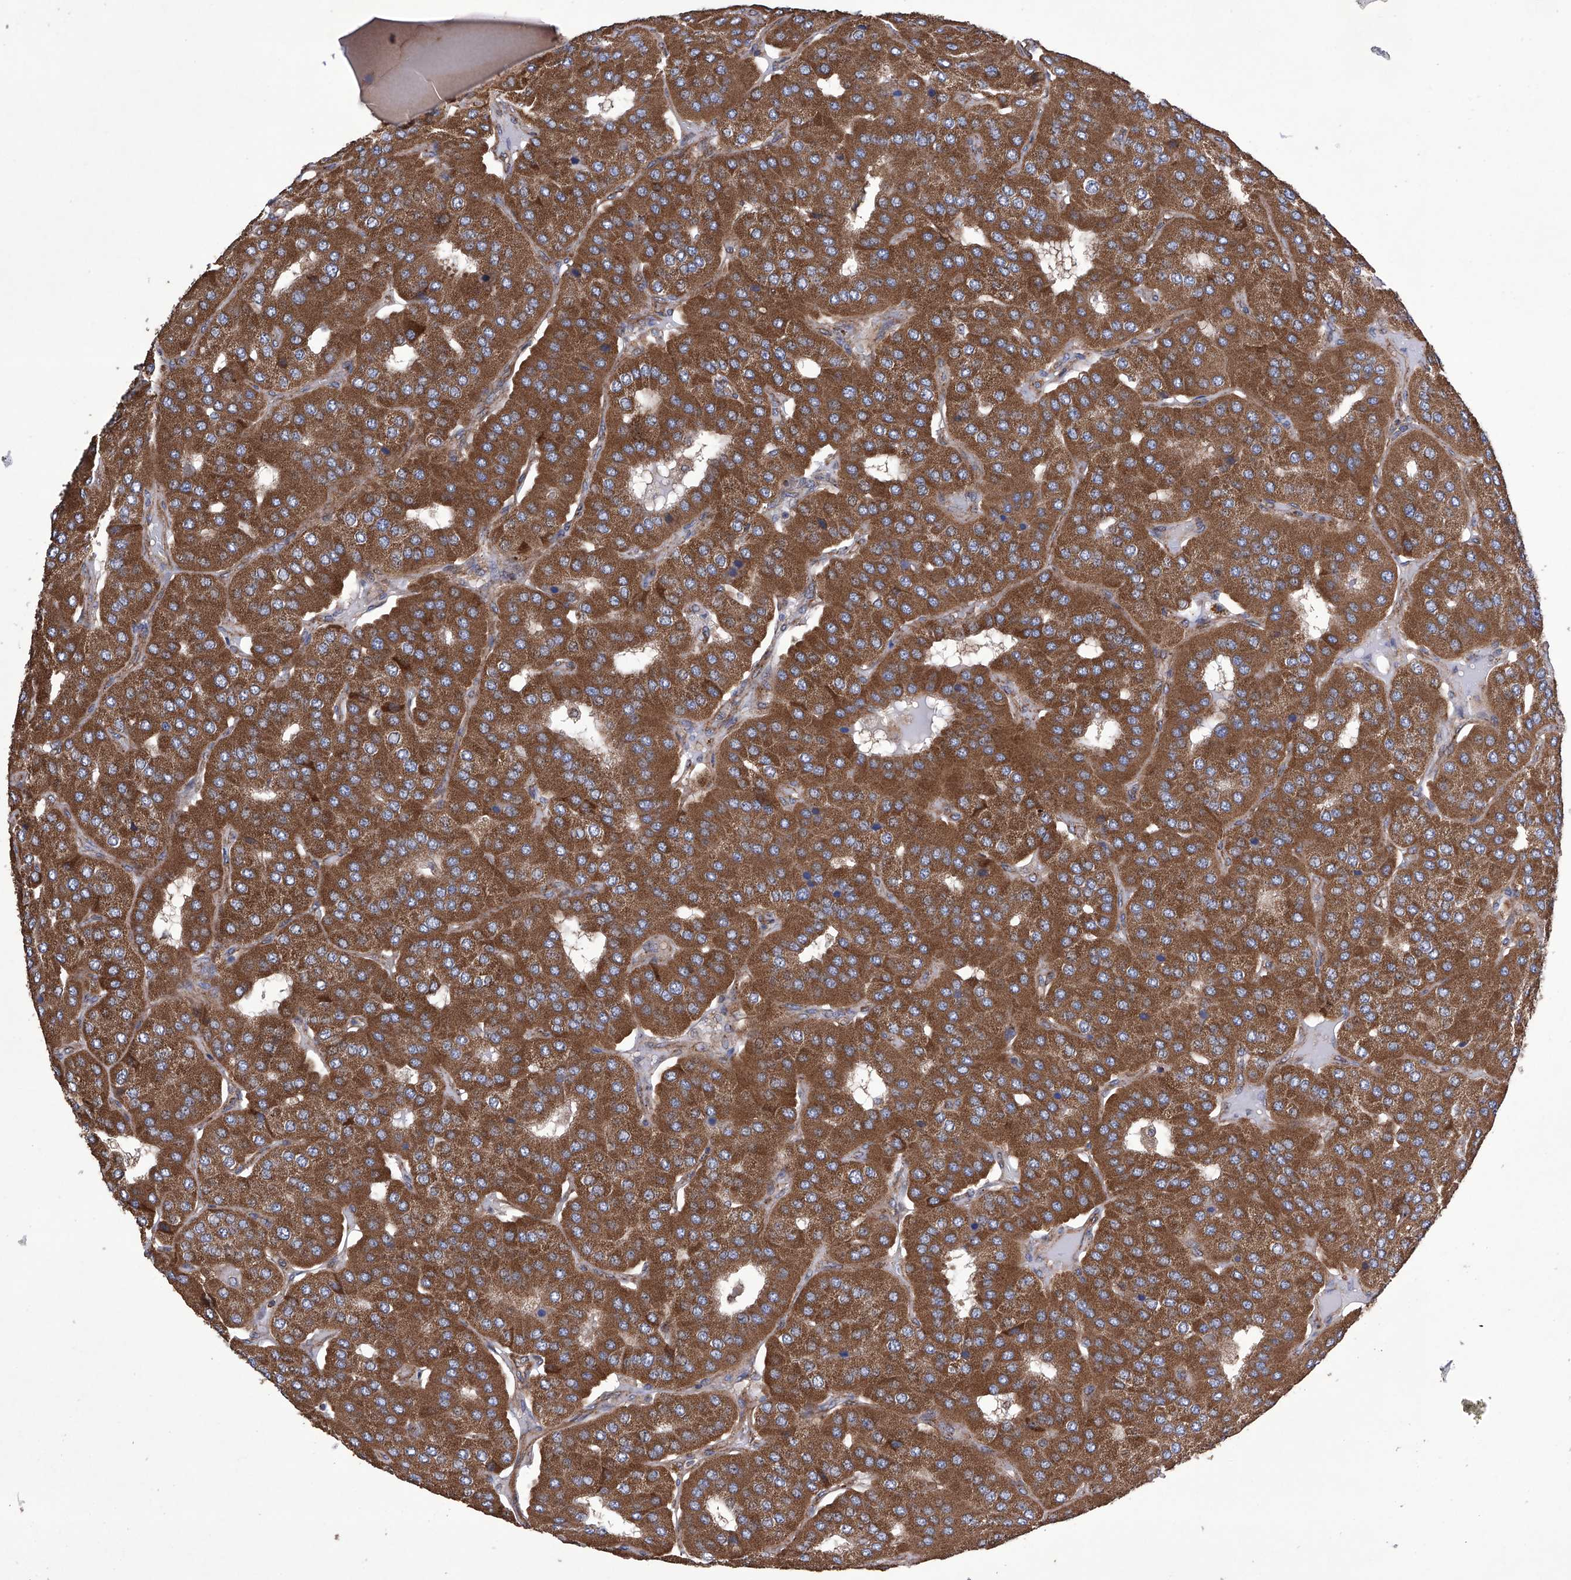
{"staining": {"intensity": "strong", "quantity": ">75%", "location": "cytoplasmic/membranous"}, "tissue": "parathyroid gland", "cell_type": "Glandular cells", "image_type": "normal", "snomed": [{"axis": "morphology", "description": "Normal tissue, NOS"}, {"axis": "morphology", "description": "Adenoma, NOS"}, {"axis": "topography", "description": "Parathyroid gland"}], "caption": "Glandular cells display high levels of strong cytoplasmic/membranous expression in about >75% of cells in unremarkable parathyroid gland.", "gene": "EFCAB2", "patient": {"sex": "female", "age": 86}}